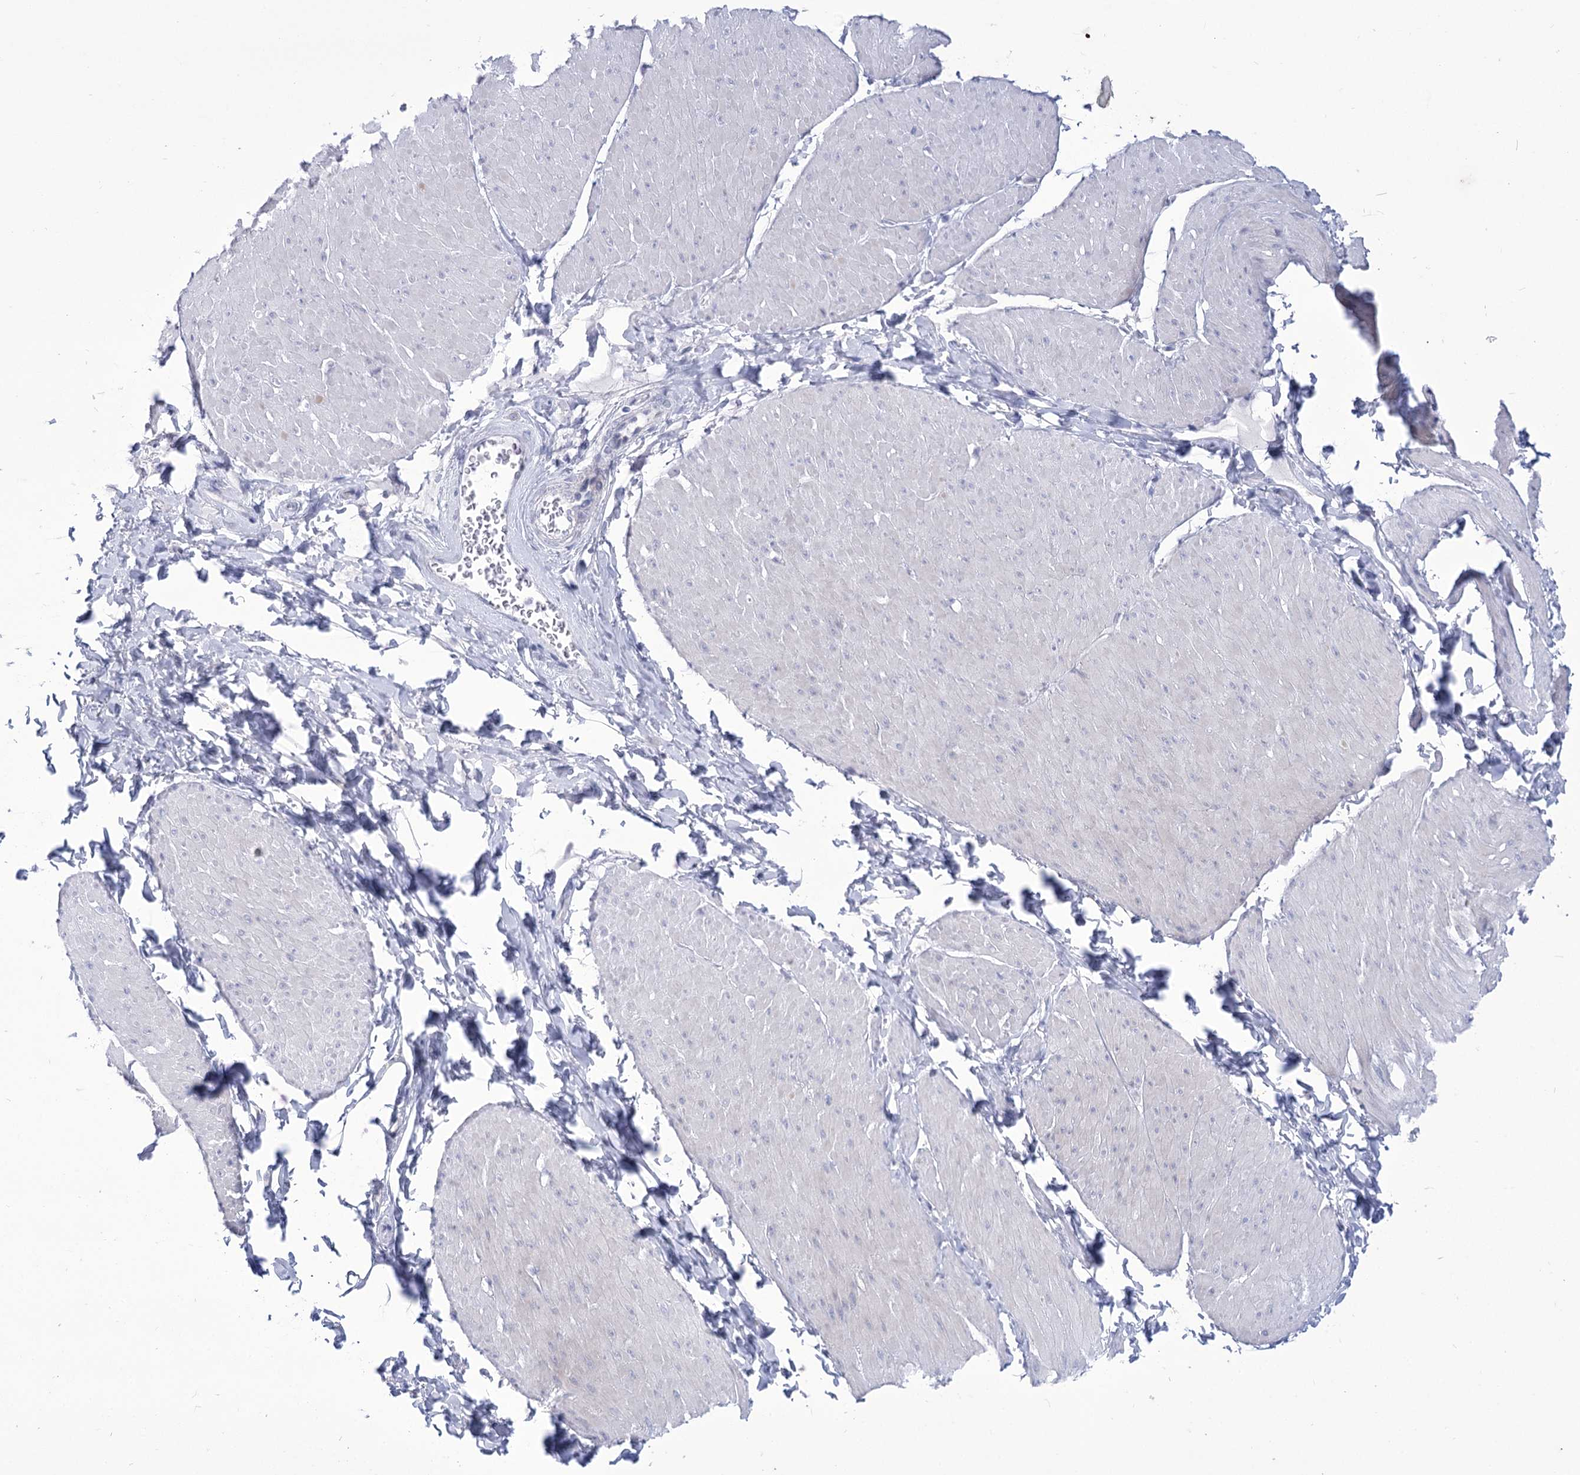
{"staining": {"intensity": "negative", "quantity": "none", "location": "none"}, "tissue": "smooth muscle", "cell_type": "Smooth muscle cells", "image_type": "normal", "snomed": [{"axis": "morphology", "description": "Urothelial carcinoma, High grade"}, {"axis": "topography", "description": "Urinary bladder"}], "caption": "This is an immunohistochemistry (IHC) histopathology image of benign human smooth muscle. There is no staining in smooth muscle cells.", "gene": "BEND7", "patient": {"sex": "male", "age": 46}}